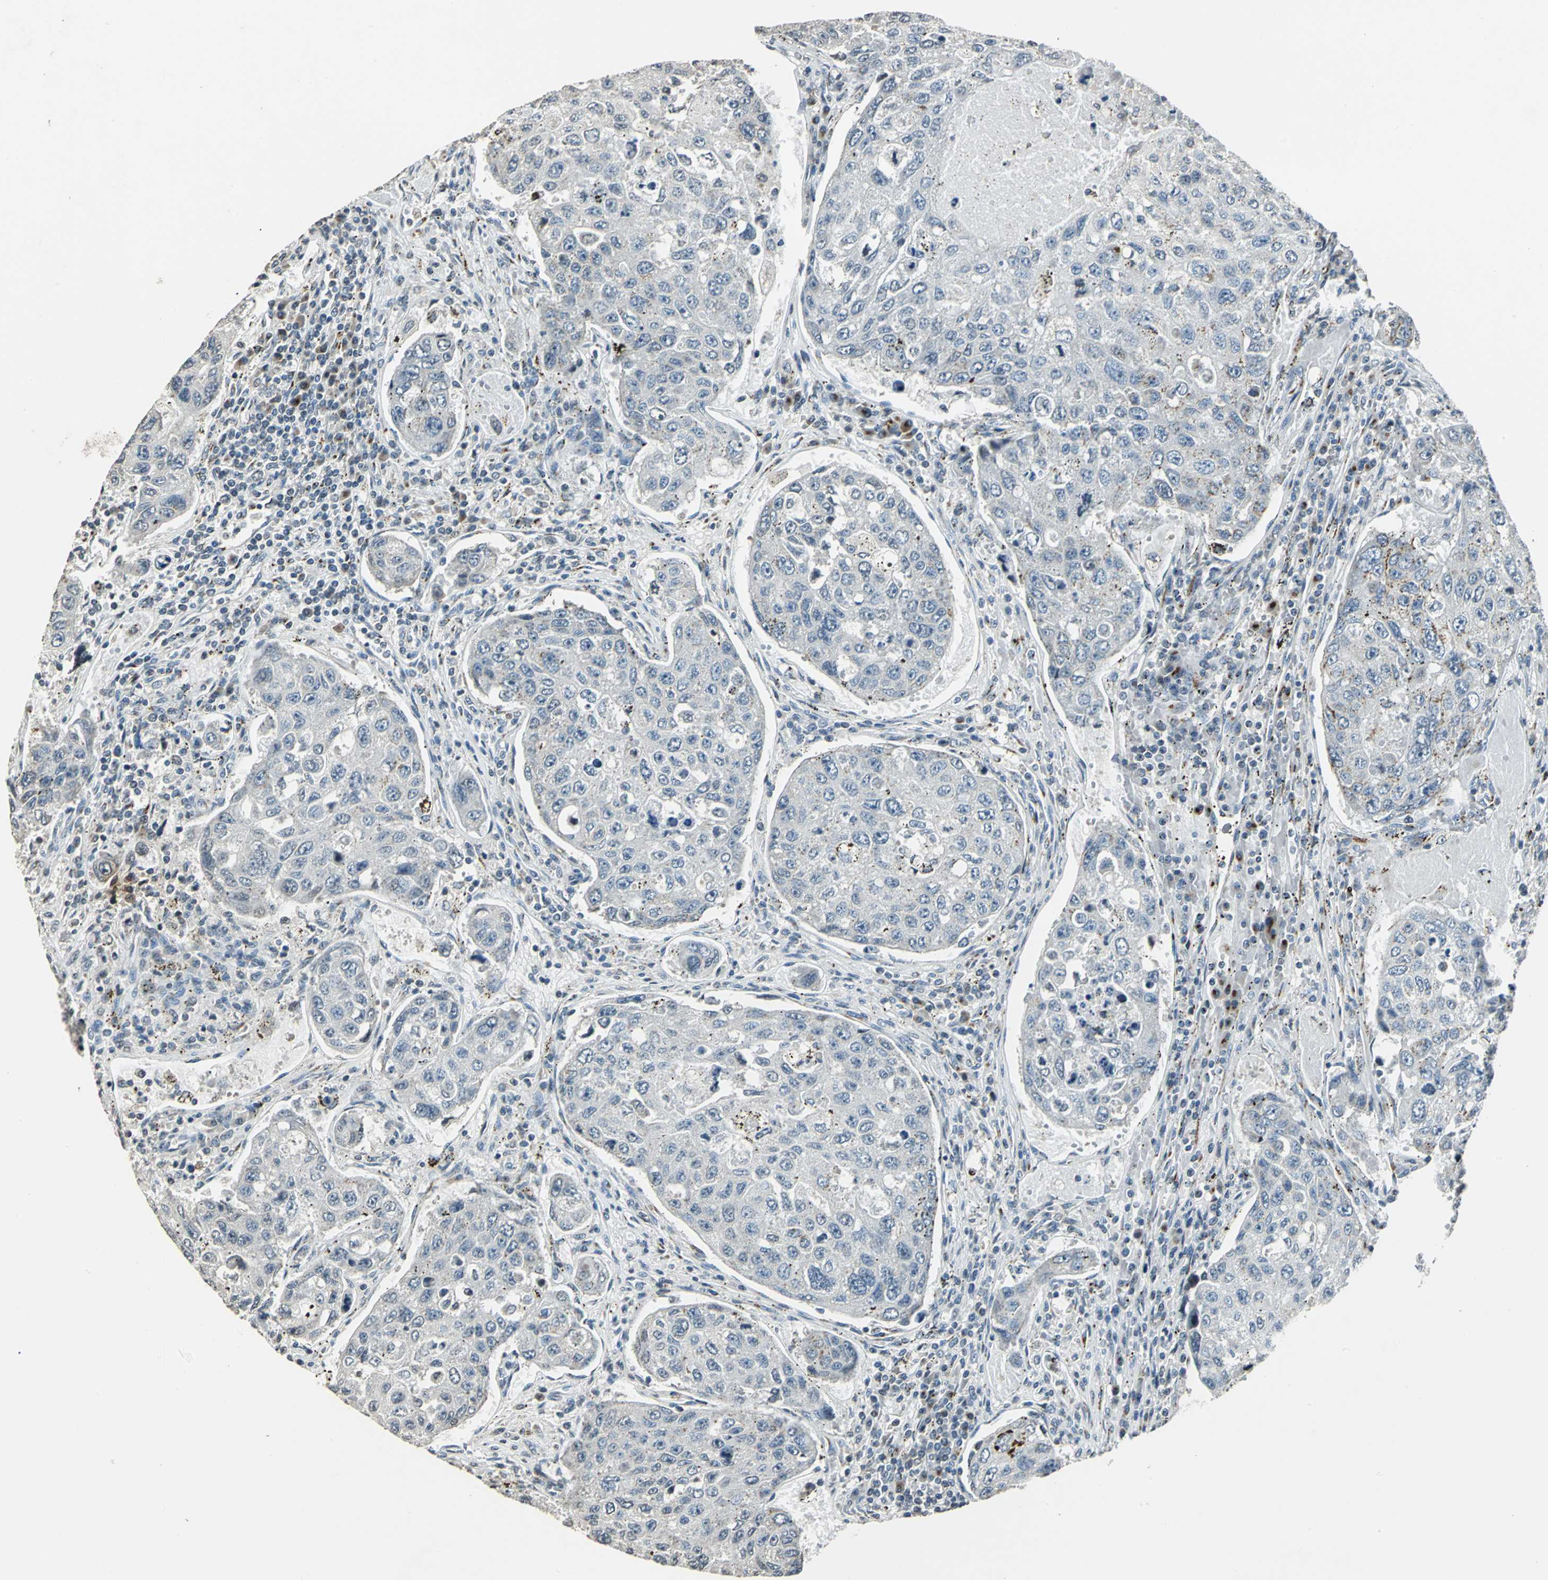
{"staining": {"intensity": "negative", "quantity": "none", "location": "none"}, "tissue": "urothelial cancer", "cell_type": "Tumor cells", "image_type": "cancer", "snomed": [{"axis": "morphology", "description": "Urothelial carcinoma, High grade"}, {"axis": "topography", "description": "Lymph node"}, {"axis": "topography", "description": "Urinary bladder"}], "caption": "A photomicrograph of urothelial cancer stained for a protein demonstrates no brown staining in tumor cells. The staining was performed using DAB (3,3'-diaminobenzidine) to visualize the protein expression in brown, while the nuclei were stained in blue with hematoxylin (Magnification: 20x).", "gene": "TMEM115", "patient": {"sex": "male", "age": 51}}